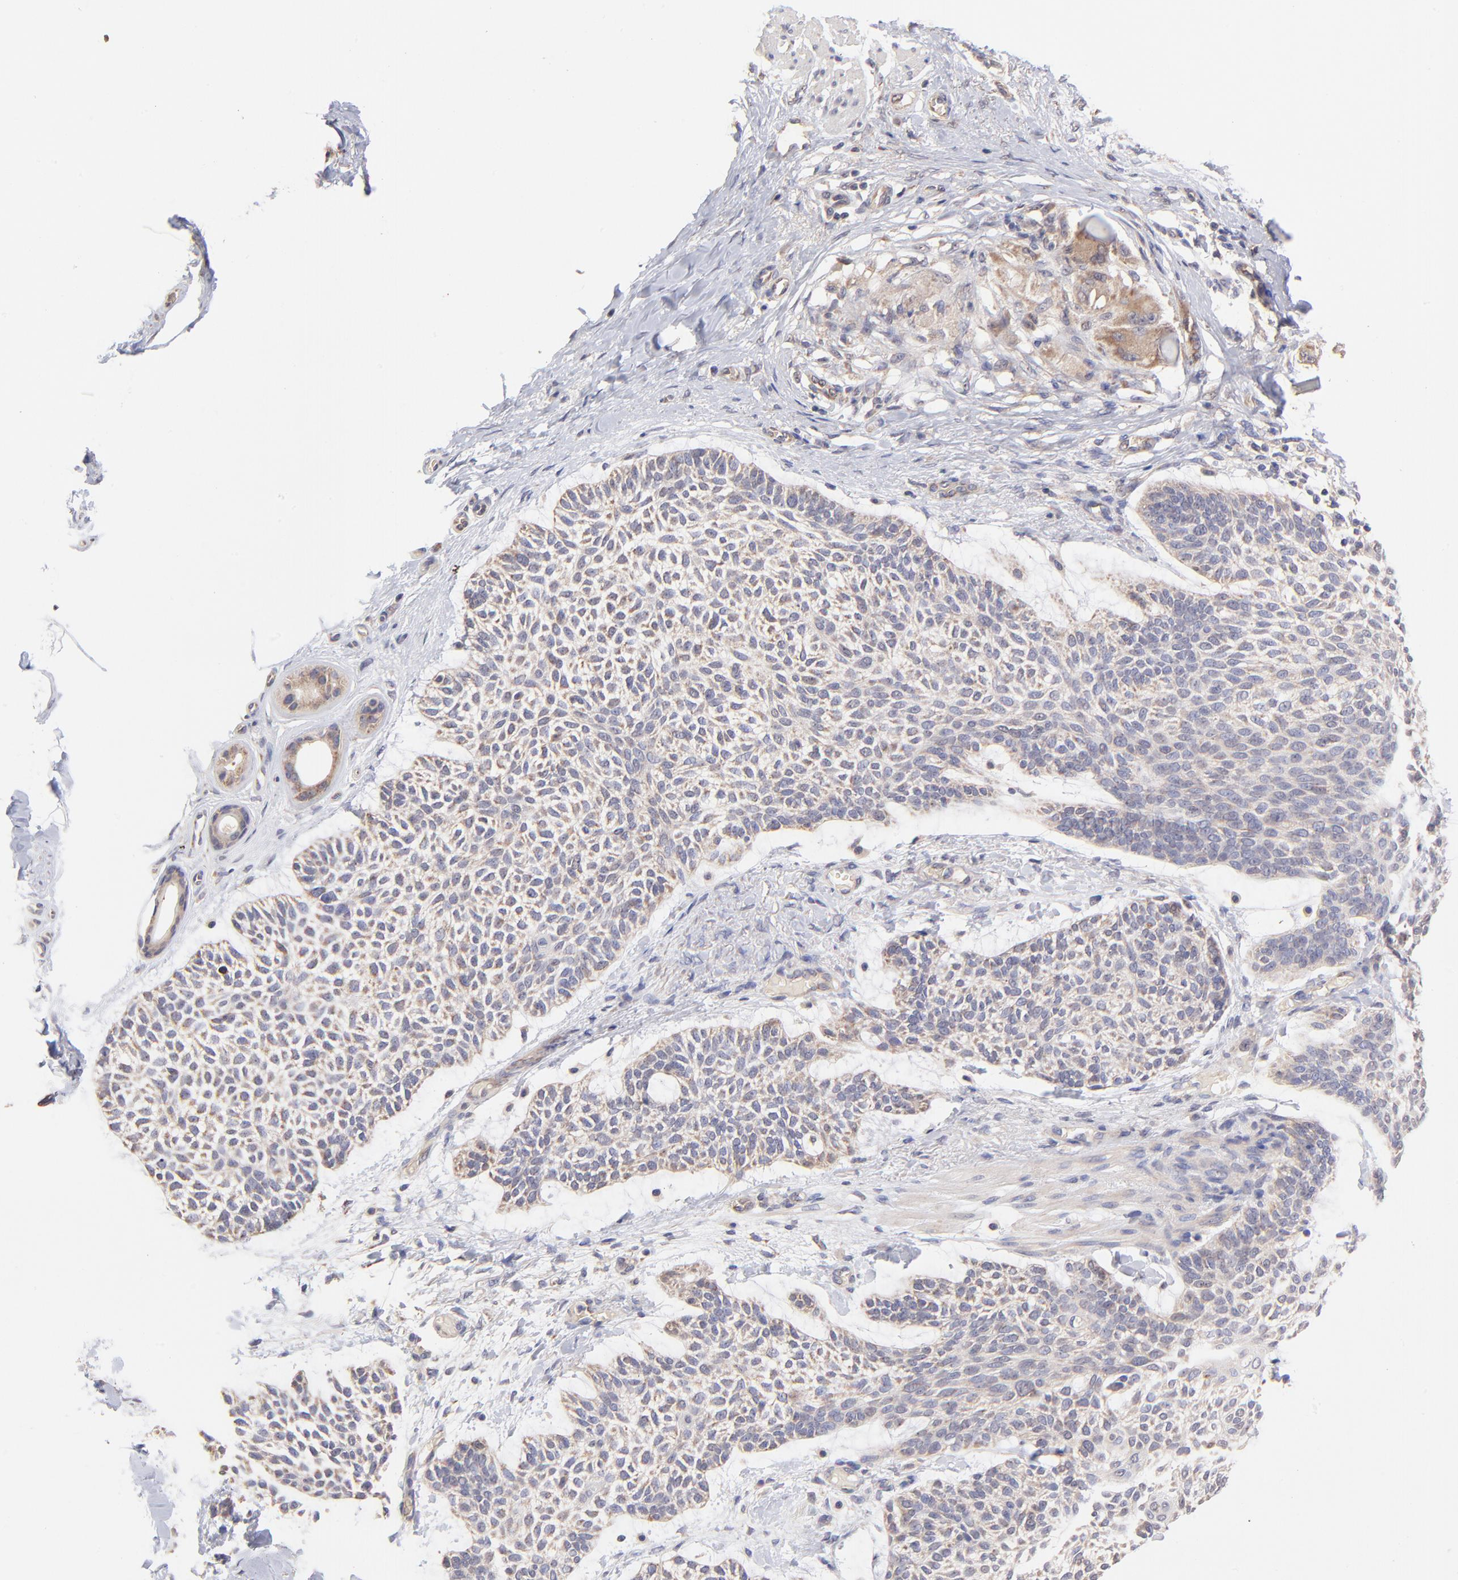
{"staining": {"intensity": "moderate", "quantity": "25%-75%", "location": "cytoplasmic/membranous"}, "tissue": "skin cancer", "cell_type": "Tumor cells", "image_type": "cancer", "snomed": [{"axis": "morphology", "description": "Normal tissue, NOS"}, {"axis": "morphology", "description": "Basal cell carcinoma"}, {"axis": "topography", "description": "Skin"}], "caption": "A high-resolution image shows immunohistochemistry (IHC) staining of skin cancer, which demonstrates moderate cytoplasmic/membranous expression in about 25%-75% of tumor cells.", "gene": "UBE2H", "patient": {"sex": "female", "age": 70}}